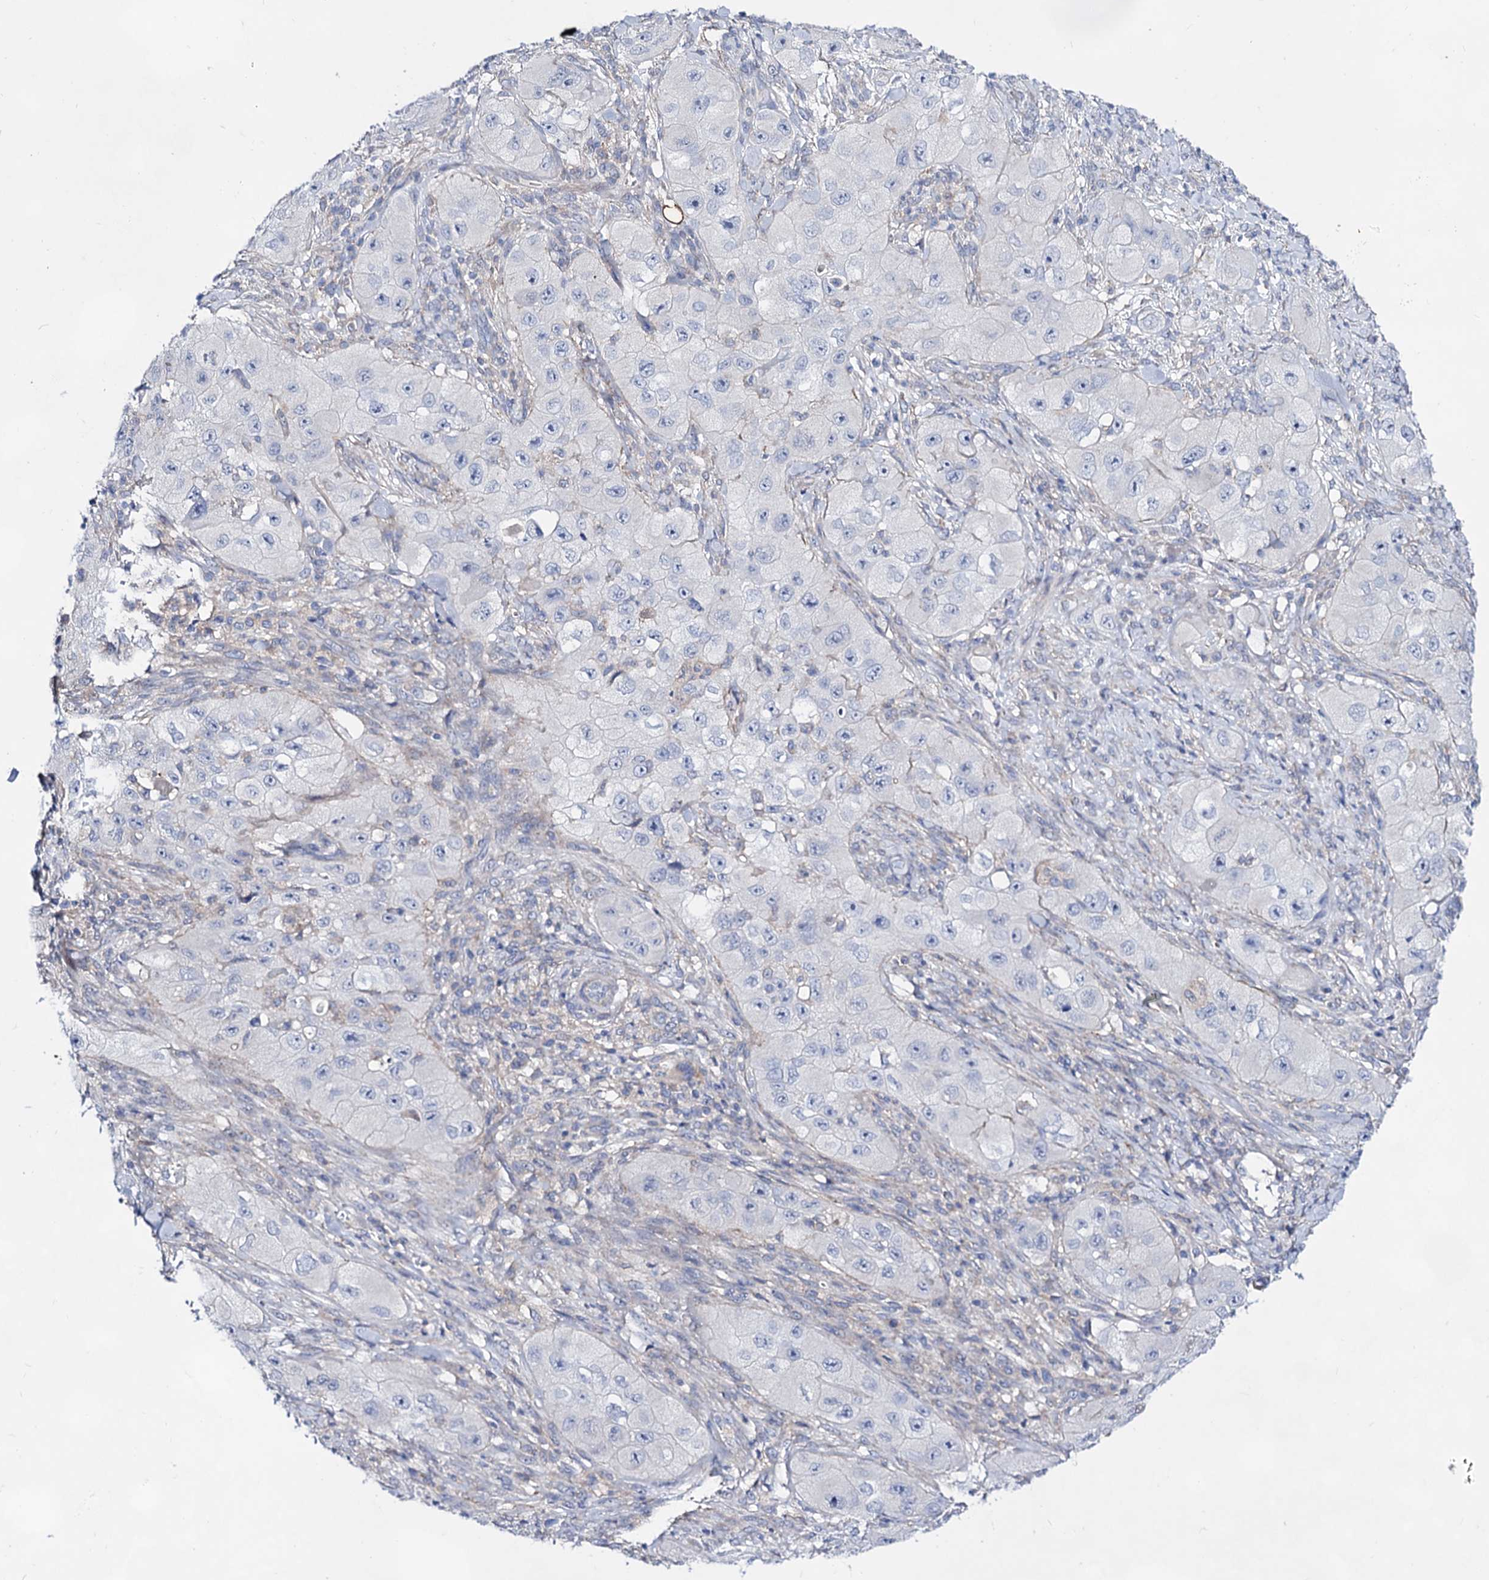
{"staining": {"intensity": "negative", "quantity": "none", "location": "none"}, "tissue": "skin cancer", "cell_type": "Tumor cells", "image_type": "cancer", "snomed": [{"axis": "morphology", "description": "Squamous cell carcinoma, NOS"}, {"axis": "topography", "description": "Skin"}, {"axis": "topography", "description": "Subcutis"}], "caption": "Immunohistochemical staining of skin squamous cell carcinoma exhibits no significant expression in tumor cells.", "gene": "PLIN1", "patient": {"sex": "male", "age": 73}}